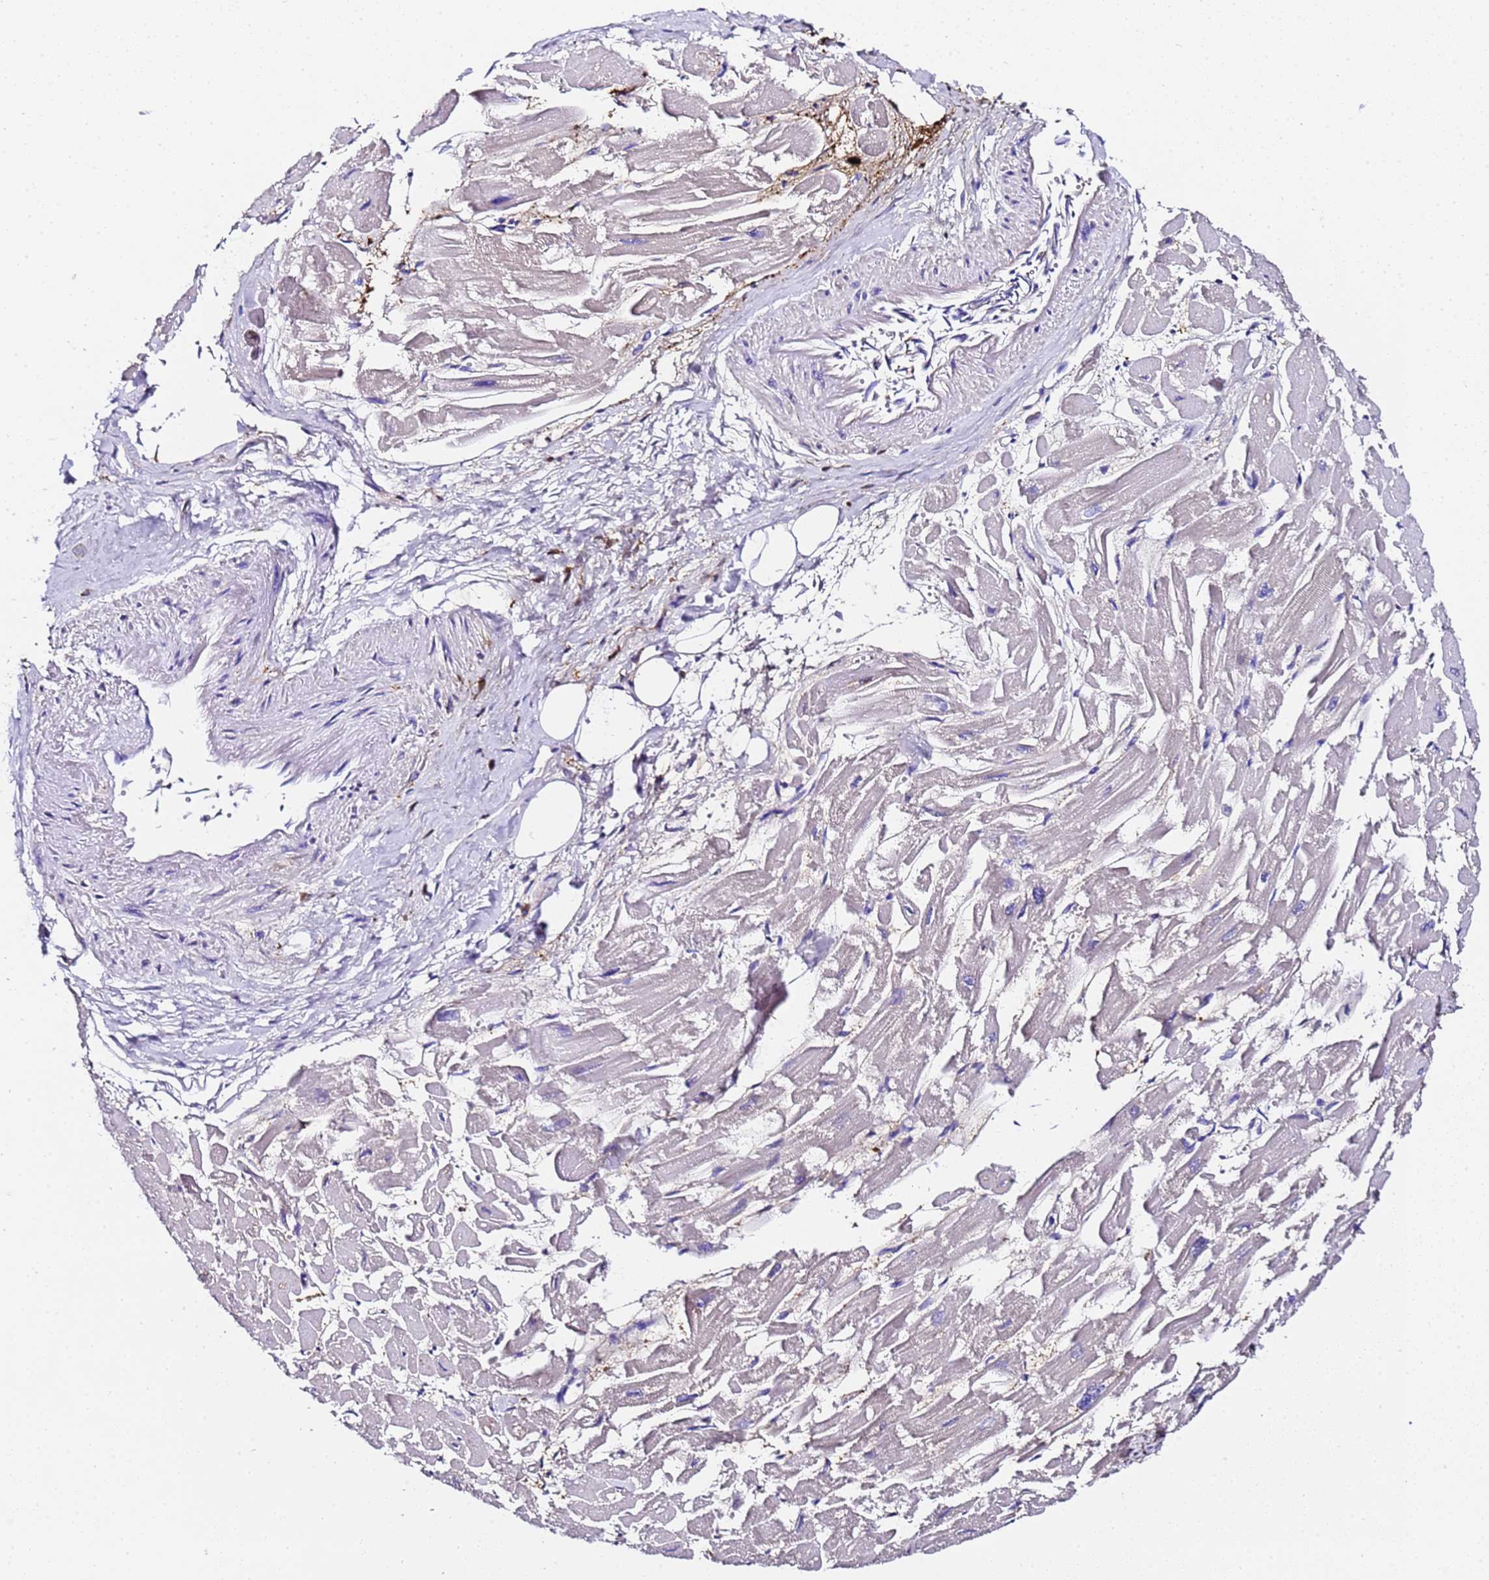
{"staining": {"intensity": "moderate", "quantity": "<25%", "location": "cytoplasmic/membranous"}, "tissue": "heart muscle", "cell_type": "Cardiomyocytes", "image_type": "normal", "snomed": [{"axis": "morphology", "description": "Normal tissue, NOS"}, {"axis": "topography", "description": "Heart"}], "caption": "IHC image of benign heart muscle: heart muscle stained using IHC demonstrates low levels of moderate protein expression localized specifically in the cytoplasmic/membranous of cardiomyocytes, appearing as a cytoplasmic/membranous brown color.", "gene": "FTL", "patient": {"sex": "male", "age": 54}}